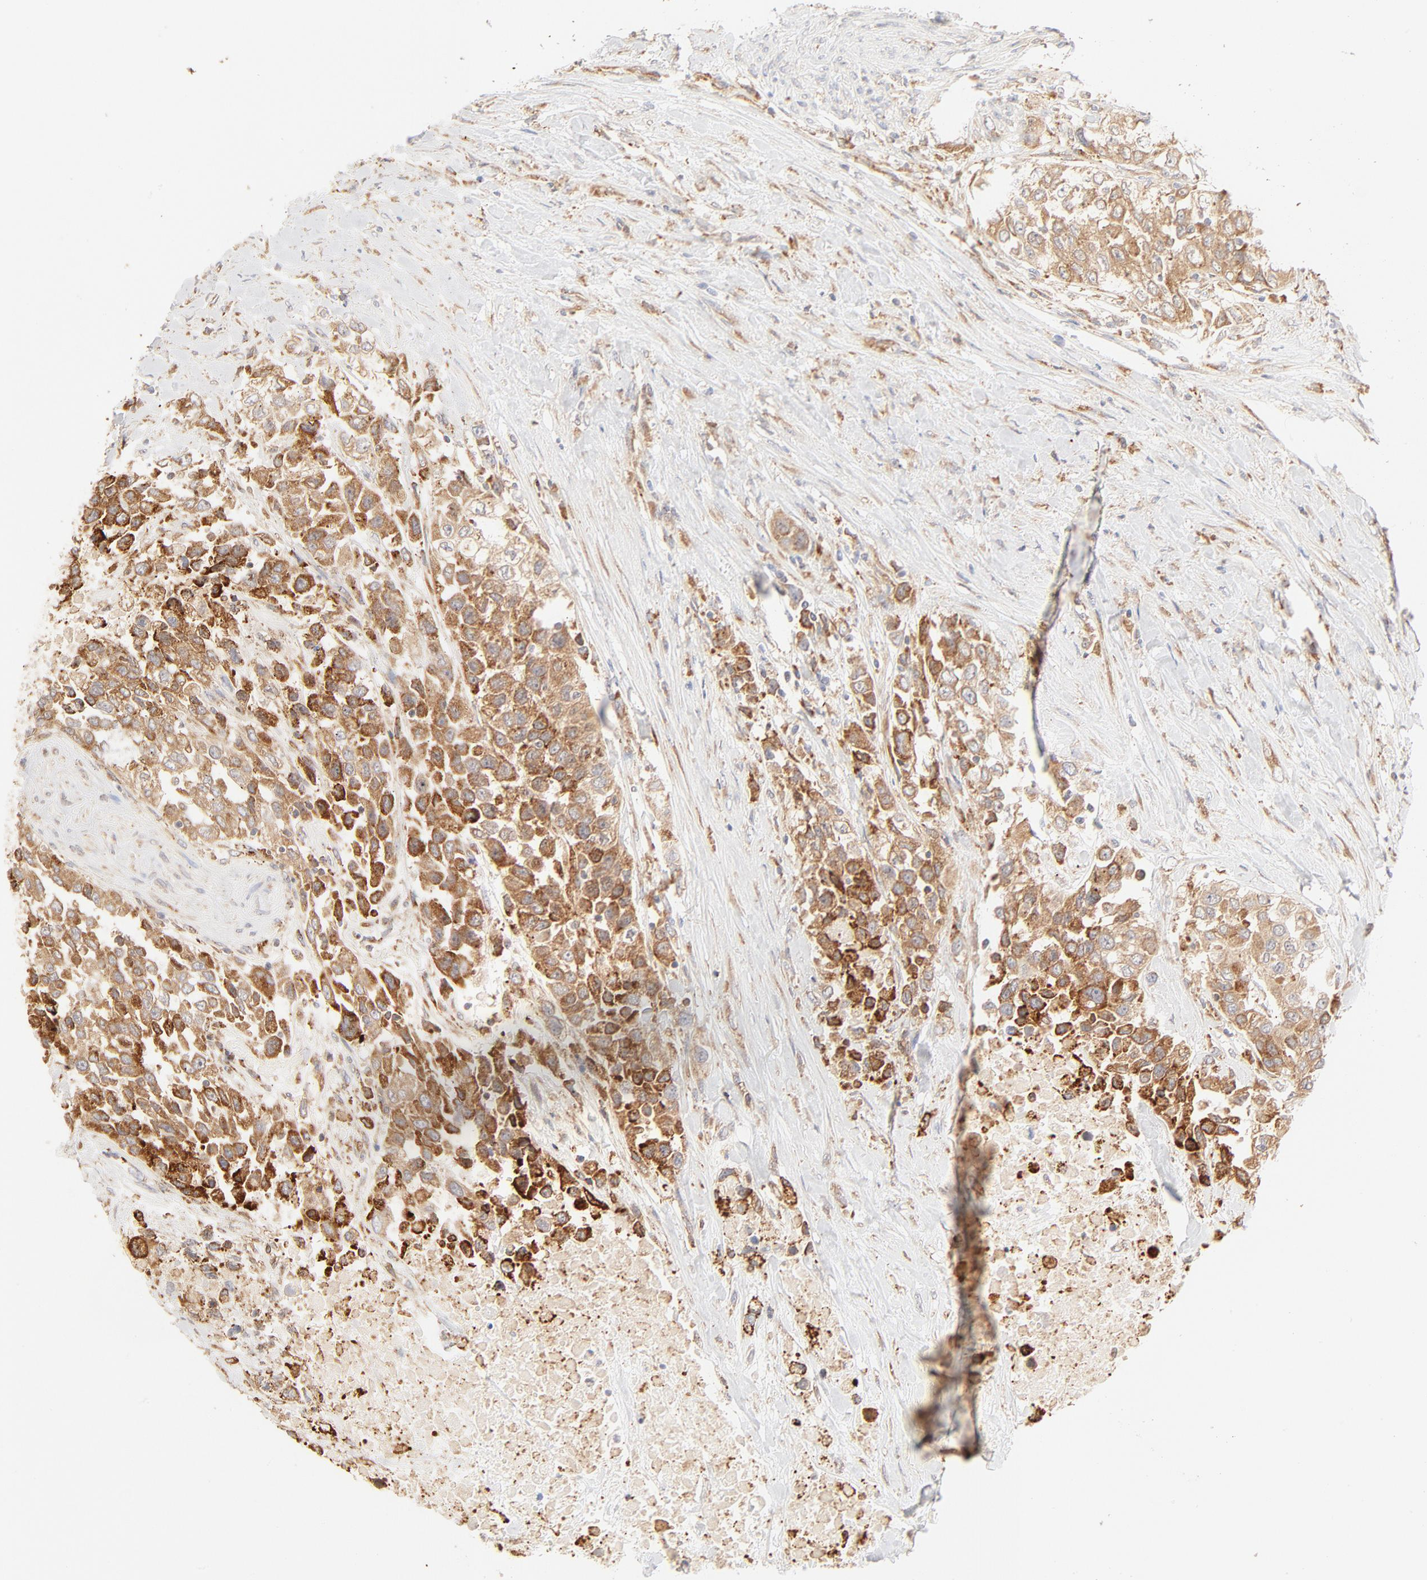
{"staining": {"intensity": "strong", "quantity": ">75%", "location": "cytoplasmic/membranous"}, "tissue": "urothelial cancer", "cell_type": "Tumor cells", "image_type": "cancer", "snomed": [{"axis": "morphology", "description": "Urothelial carcinoma, High grade"}, {"axis": "topography", "description": "Urinary bladder"}], "caption": "The micrograph exhibits a brown stain indicating the presence of a protein in the cytoplasmic/membranous of tumor cells in urothelial carcinoma (high-grade). Using DAB (3,3'-diaminobenzidine) (brown) and hematoxylin (blue) stains, captured at high magnification using brightfield microscopy.", "gene": "PARP12", "patient": {"sex": "female", "age": 80}}